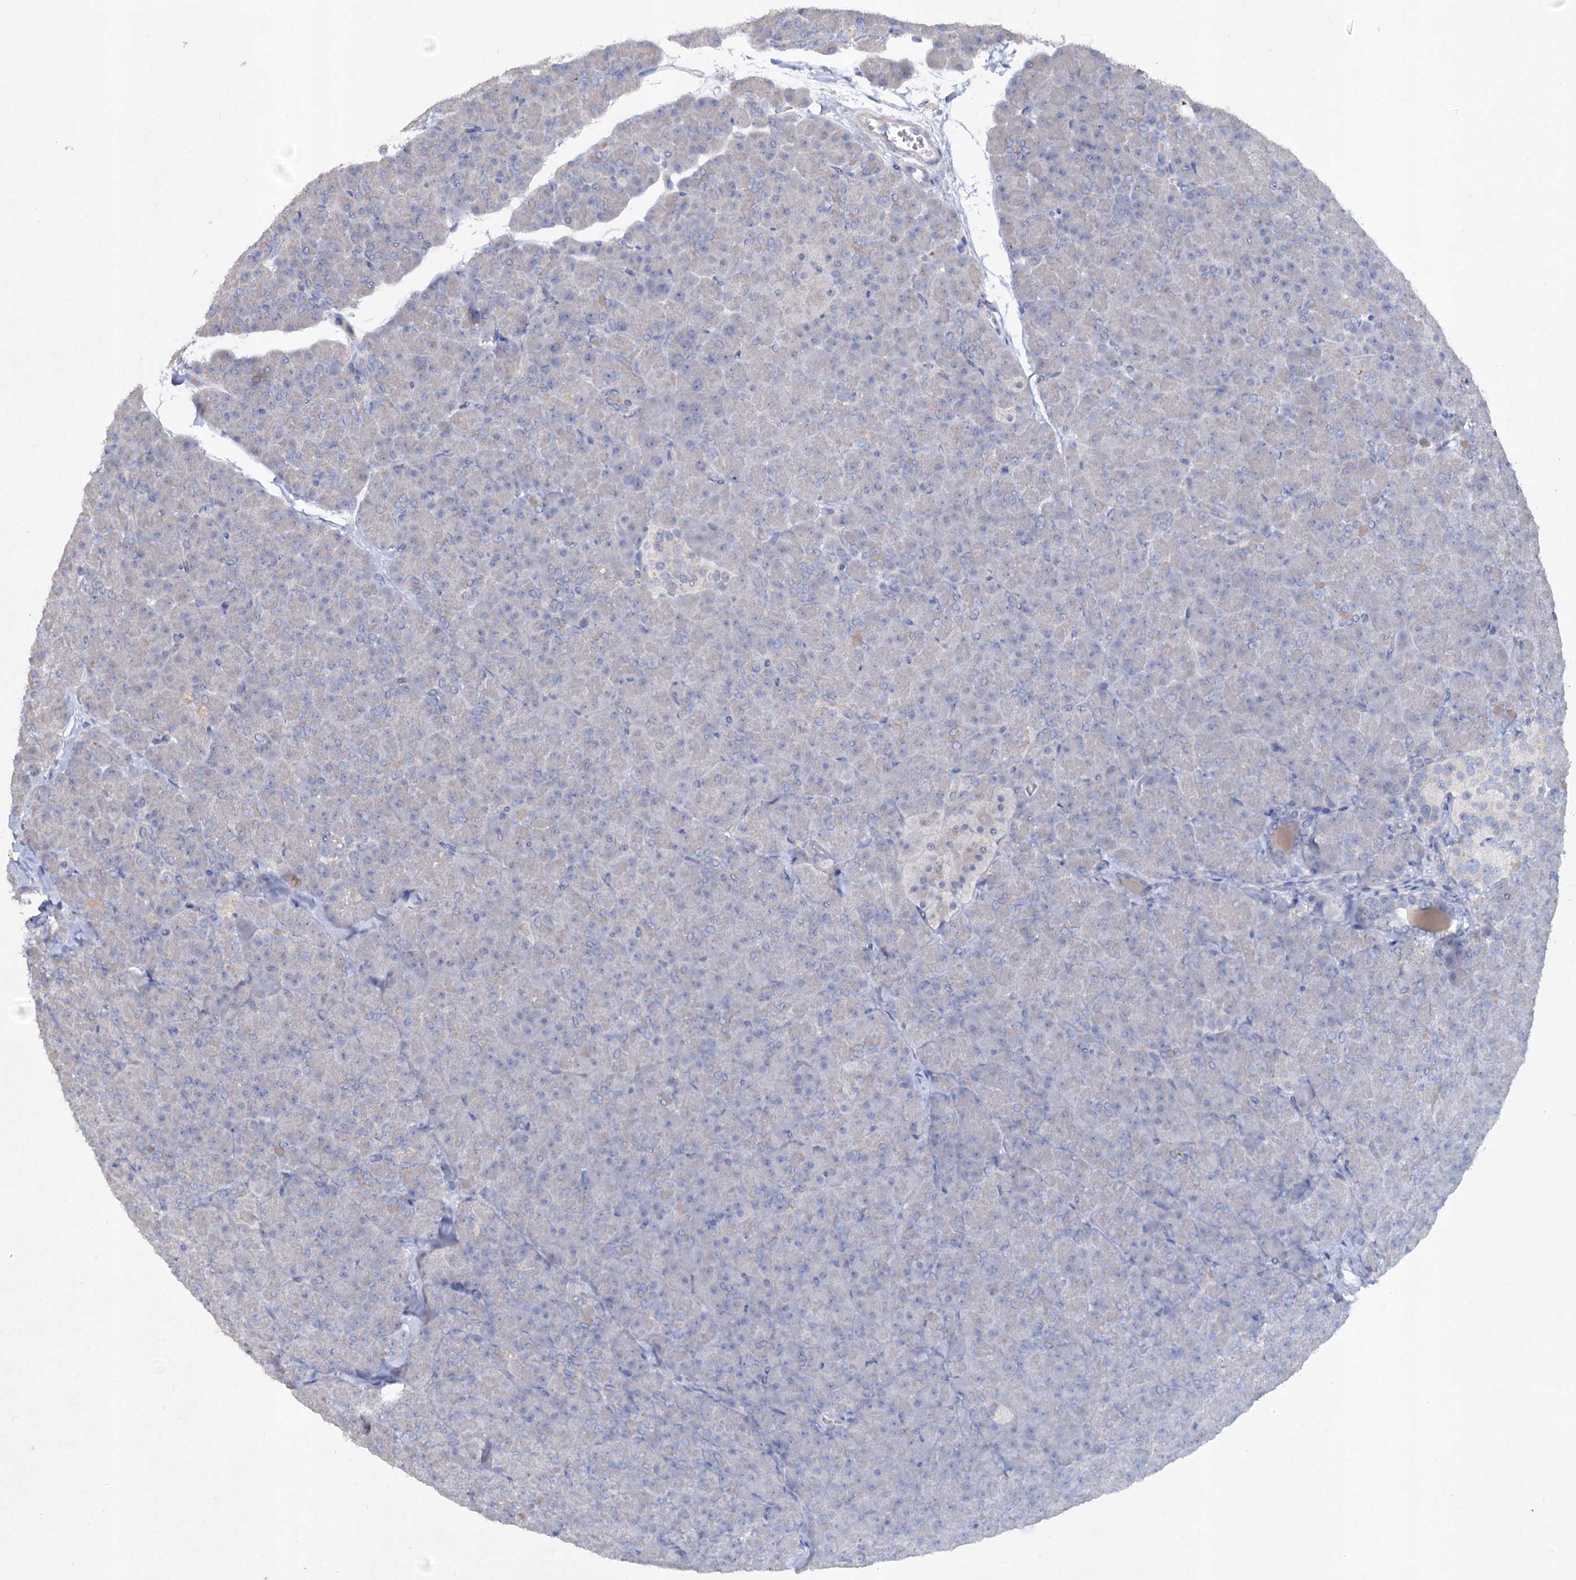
{"staining": {"intensity": "negative", "quantity": "none", "location": "none"}, "tissue": "pancreas", "cell_type": "Exocrine glandular cells", "image_type": "normal", "snomed": [{"axis": "morphology", "description": "Normal tissue, NOS"}, {"axis": "topography", "description": "Pancreas"}], "caption": "Immunohistochemistry photomicrograph of normal pancreas: human pancreas stained with DAB reveals no significant protein positivity in exocrine glandular cells. (Brightfield microscopy of DAB IHC at high magnification).", "gene": "ATP4A", "patient": {"sex": "male", "age": 36}}